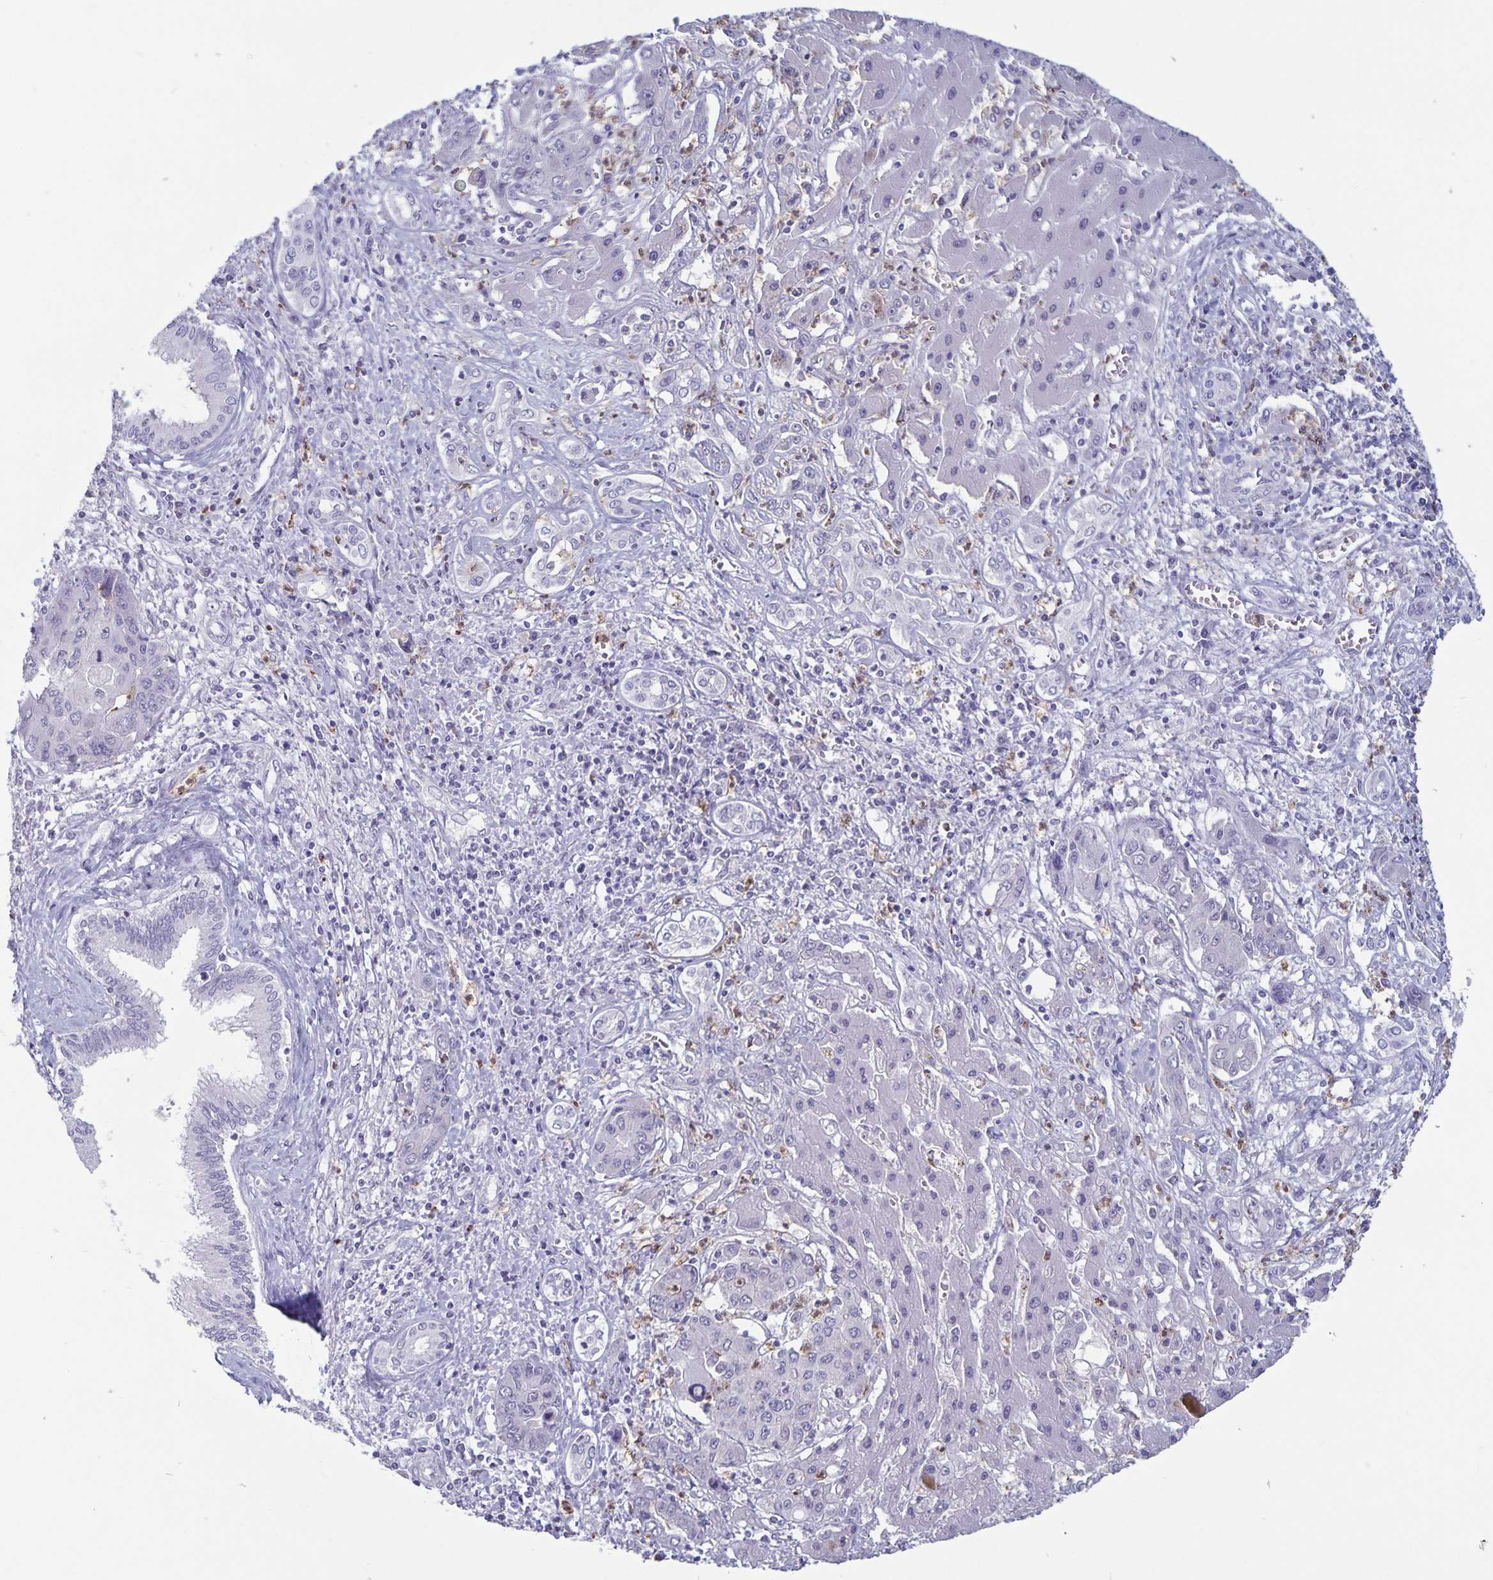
{"staining": {"intensity": "negative", "quantity": "none", "location": "none"}, "tissue": "liver cancer", "cell_type": "Tumor cells", "image_type": "cancer", "snomed": [{"axis": "morphology", "description": "Cholangiocarcinoma"}, {"axis": "topography", "description": "Liver"}], "caption": "This is an immunohistochemistry histopathology image of cholangiocarcinoma (liver). There is no staining in tumor cells.", "gene": "PLCB3", "patient": {"sex": "male", "age": 67}}